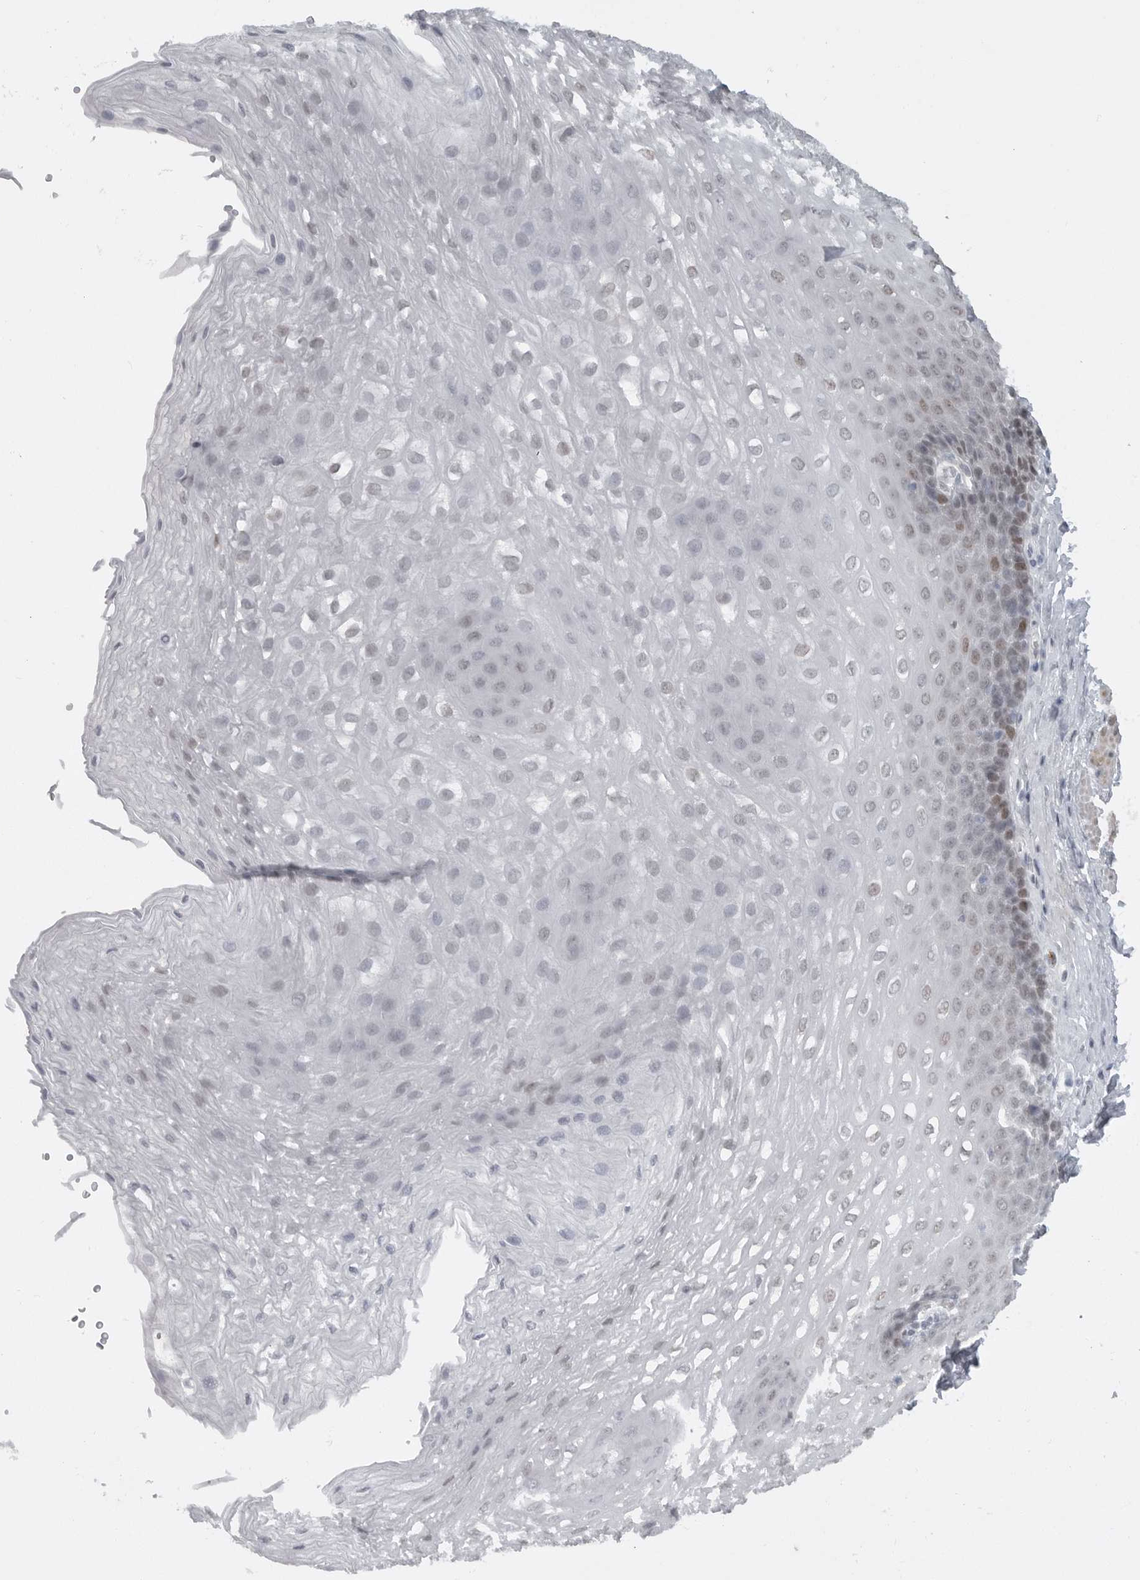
{"staining": {"intensity": "moderate", "quantity": "<25%", "location": "nuclear"}, "tissue": "esophagus", "cell_type": "Squamous epithelial cells", "image_type": "normal", "snomed": [{"axis": "morphology", "description": "Normal tissue, NOS"}, {"axis": "topography", "description": "Esophagus"}], "caption": "Protein staining of benign esophagus exhibits moderate nuclear staining in approximately <25% of squamous epithelial cells. (Stains: DAB in brown, nuclei in blue, Microscopy: brightfield microscopy at high magnification).", "gene": "HMGN3", "patient": {"sex": "female", "age": 66}}